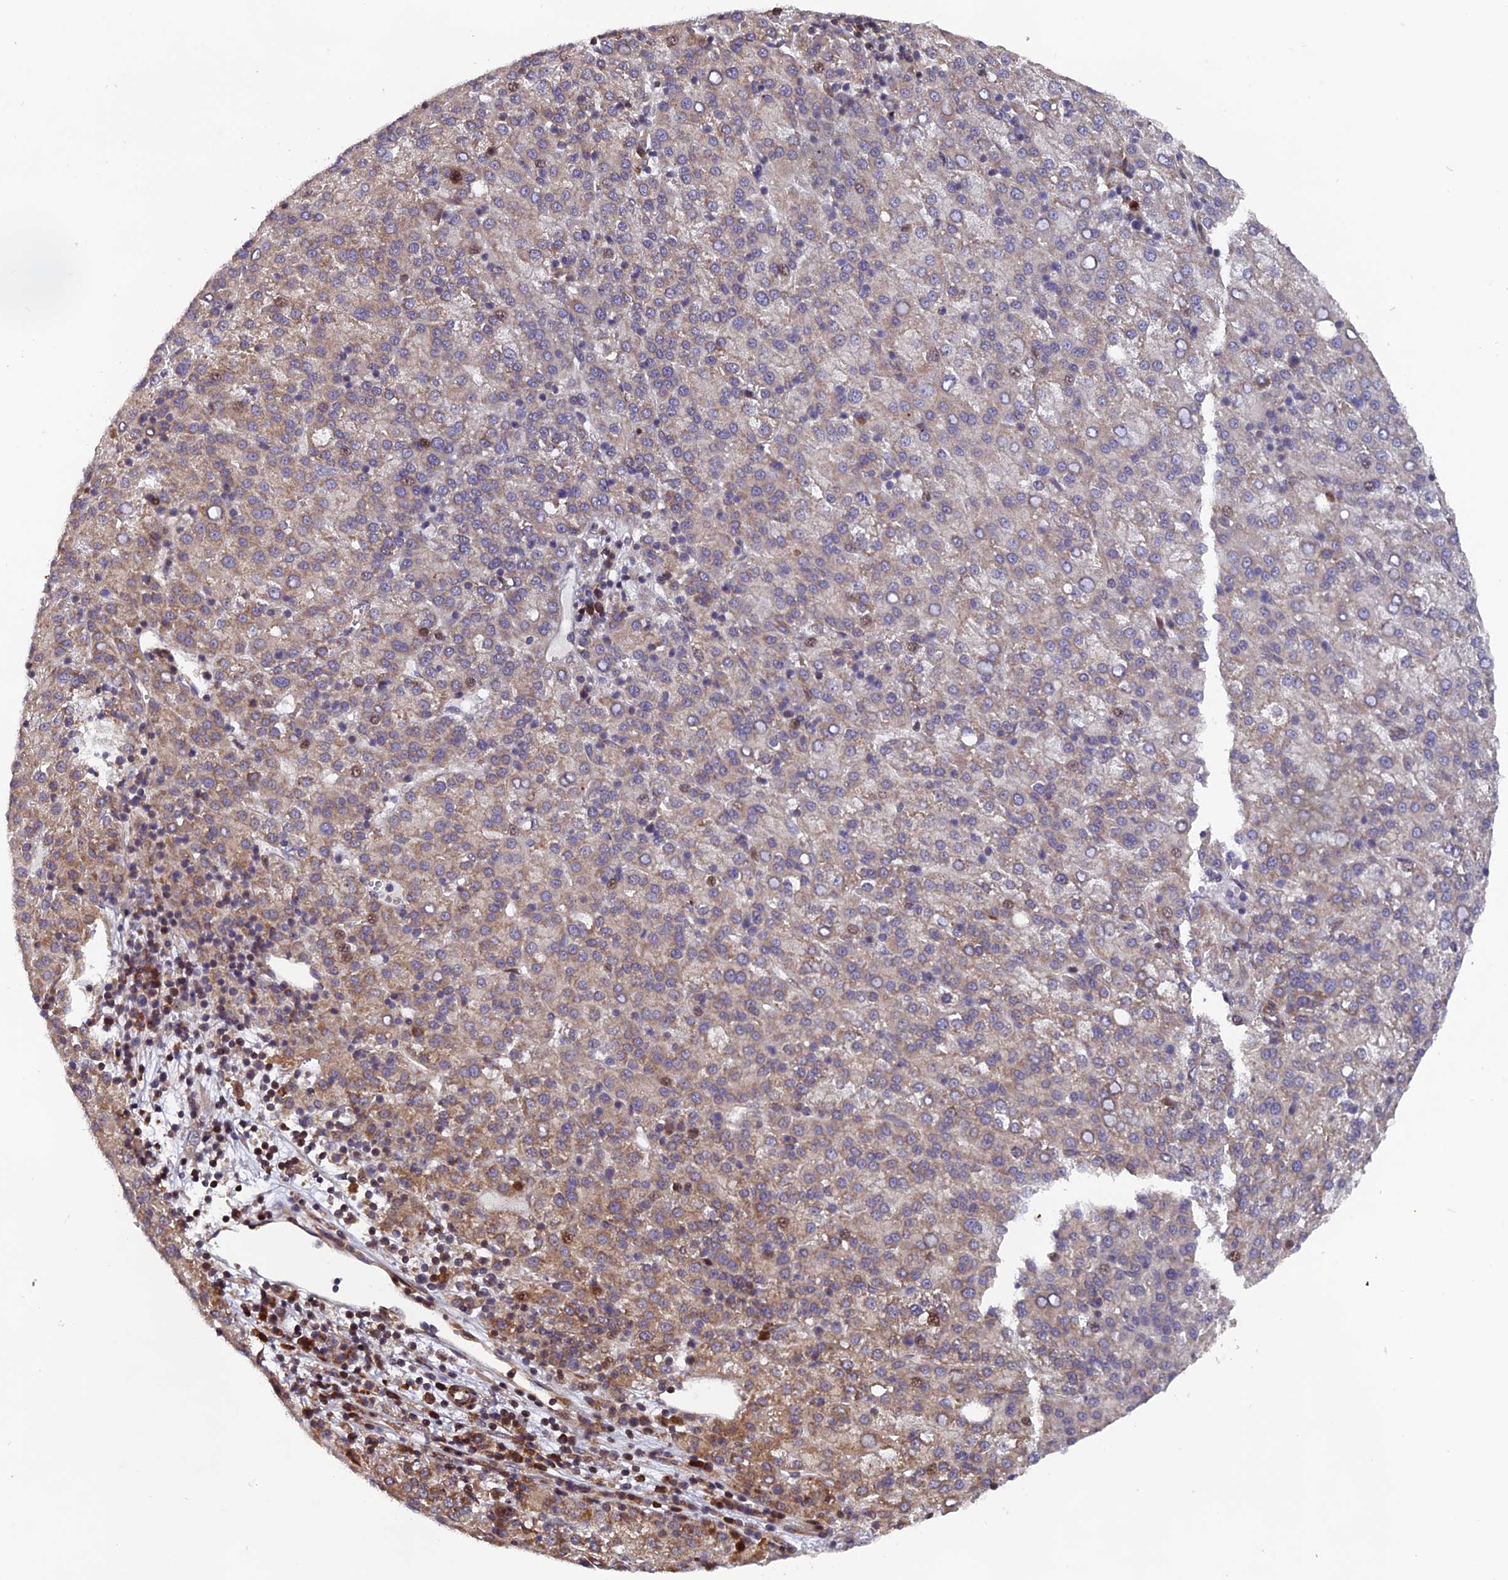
{"staining": {"intensity": "moderate", "quantity": "25%-75%", "location": "cytoplasmic/membranous"}, "tissue": "liver cancer", "cell_type": "Tumor cells", "image_type": "cancer", "snomed": [{"axis": "morphology", "description": "Carcinoma, Hepatocellular, NOS"}, {"axis": "topography", "description": "Liver"}], "caption": "This image demonstrates IHC staining of human liver hepatocellular carcinoma, with medium moderate cytoplasmic/membranous positivity in about 25%-75% of tumor cells.", "gene": "RAB28", "patient": {"sex": "female", "age": 58}}